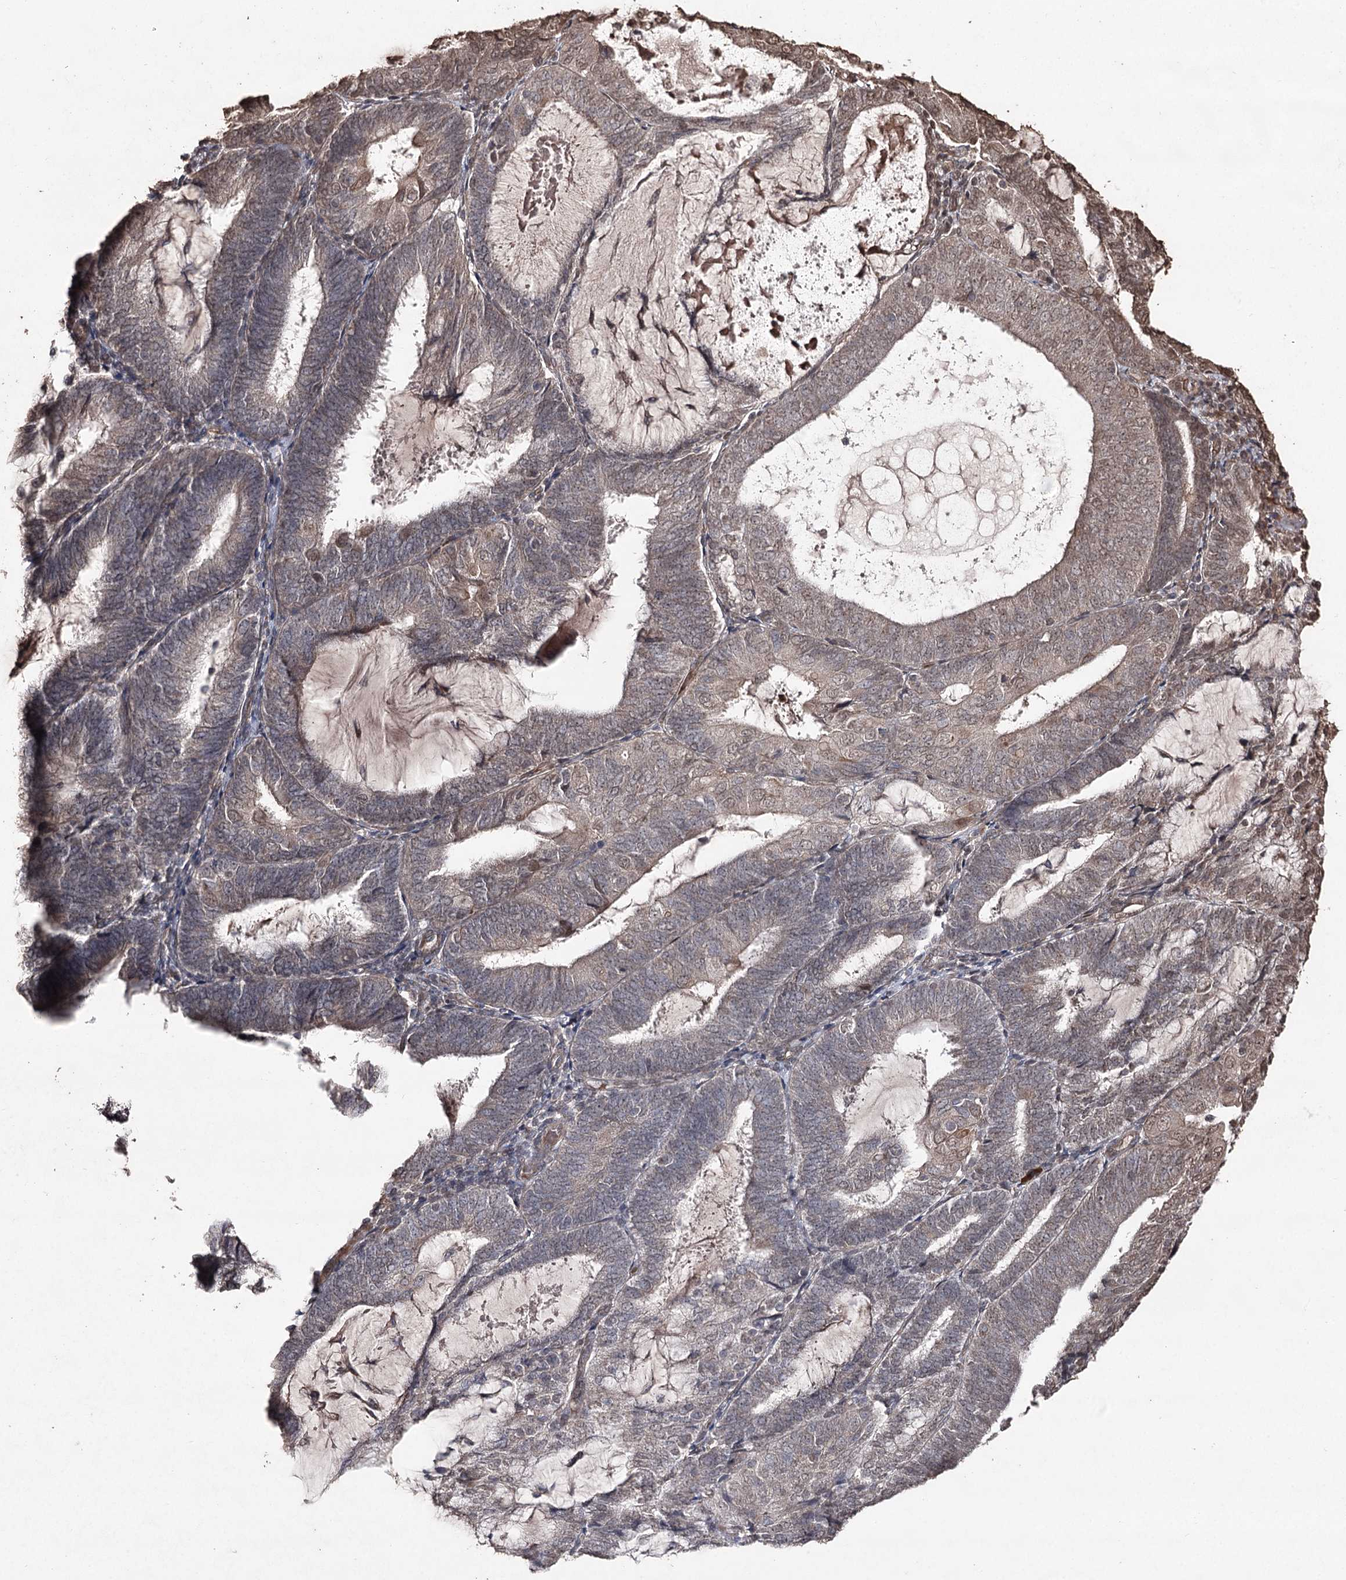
{"staining": {"intensity": "weak", "quantity": "<25%", "location": "cytoplasmic/membranous"}, "tissue": "endometrial cancer", "cell_type": "Tumor cells", "image_type": "cancer", "snomed": [{"axis": "morphology", "description": "Adenocarcinoma, NOS"}, {"axis": "topography", "description": "Endometrium"}], "caption": "IHC of human endometrial cancer (adenocarcinoma) demonstrates no expression in tumor cells.", "gene": "ATG14", "patient": {"sex": "female", "age": 81}}